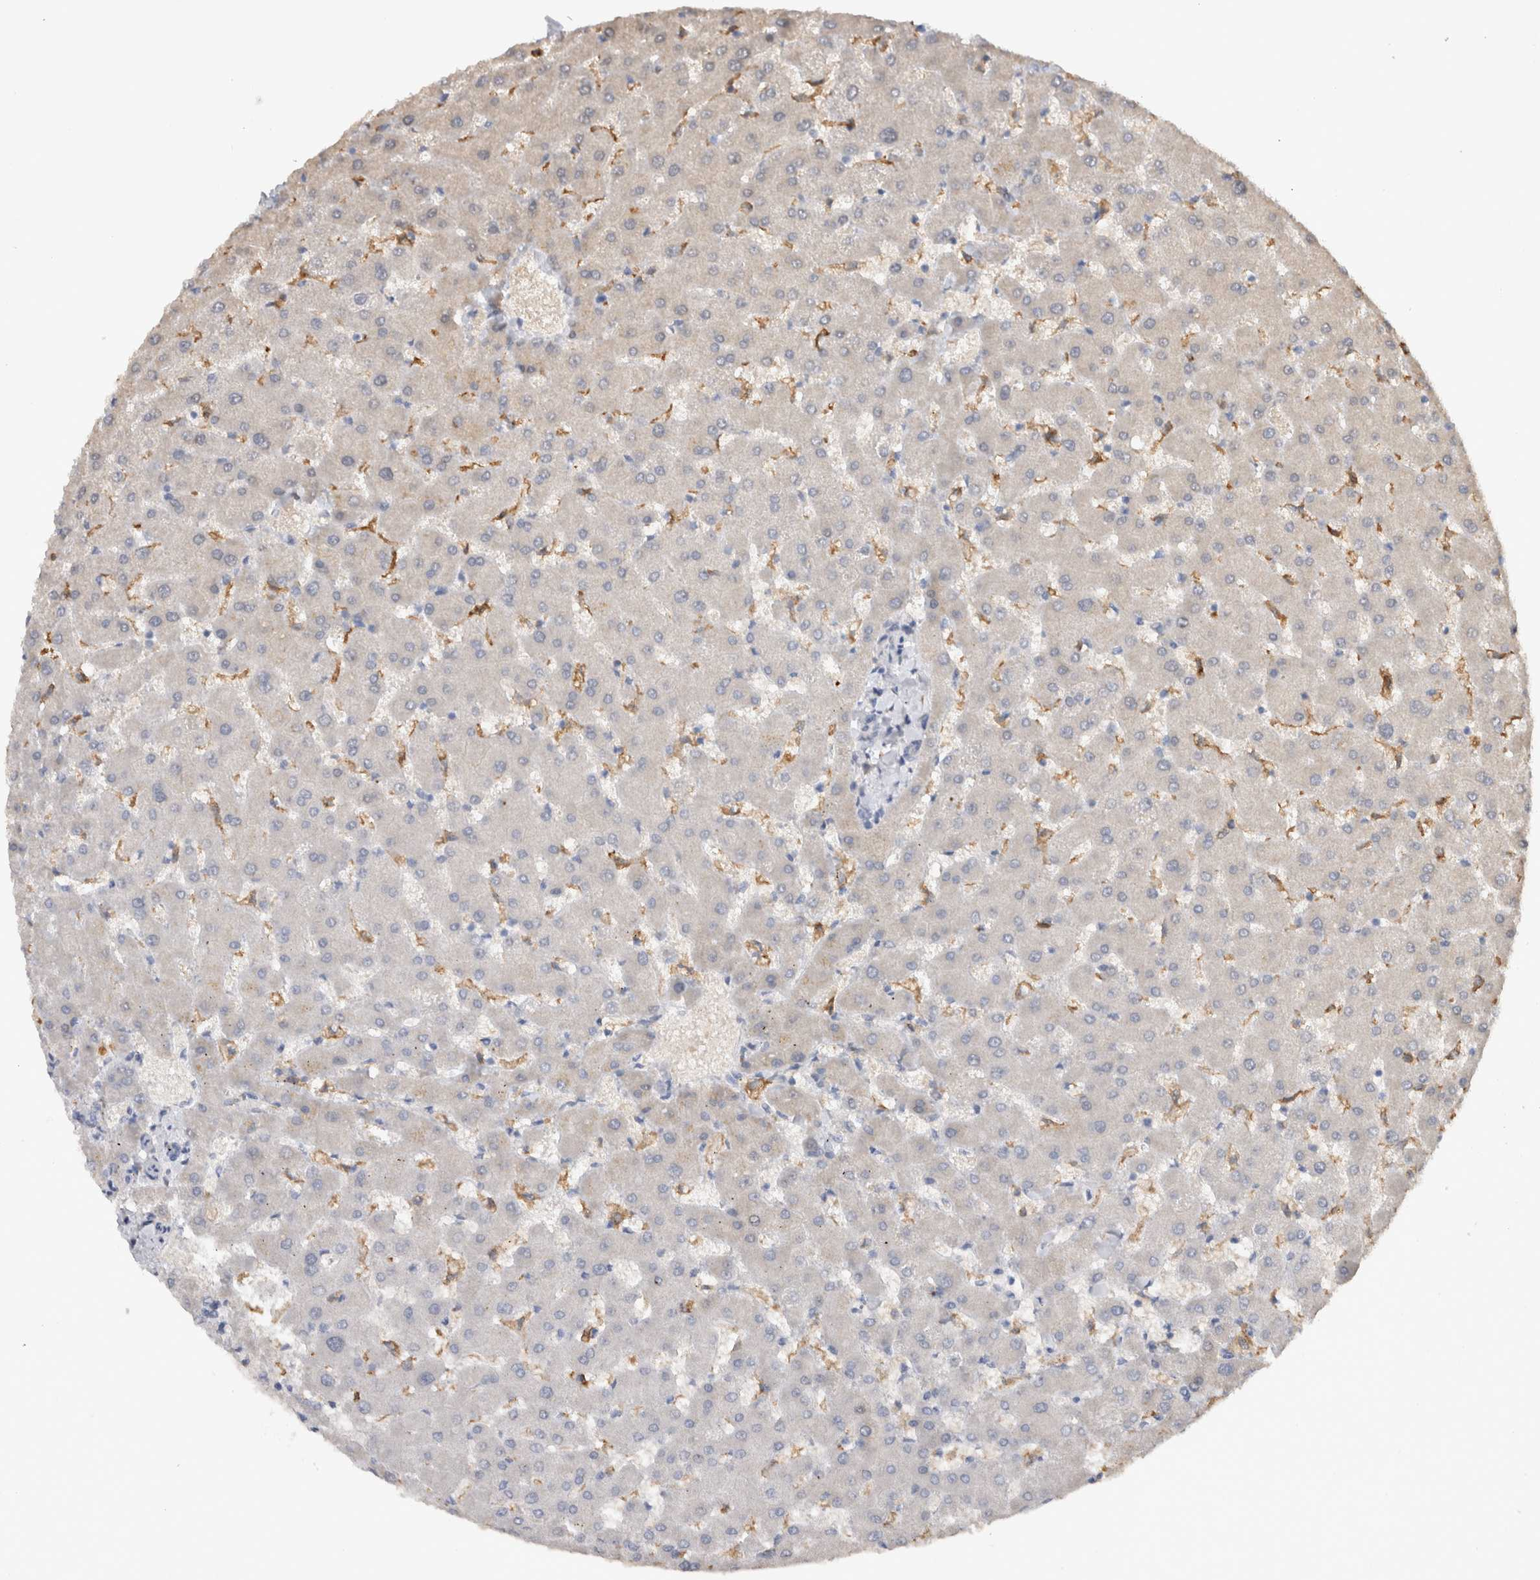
{"staining": {"intensity": "negative", "quantity": "none", "location": "none"}, "tissue": "liver", "cell_type": "Cholangiocytes", "image_type": "normal", "snomed": [{"axis": "morphology", "description": "Normal tissue, NOS"}, {"axis": "topography", "description": "Liver"}], "caption": "Immunohistochemistry (IHC) of unremarkable liver reveals no positivity in cholangiocytes. (Stains: DAB IHC with hematoxylin counter stain, Microscopy: brightfield microscopy at high magnification).", "gene": "VSIG4", "patient": {"sex": "female", "age": 63}}